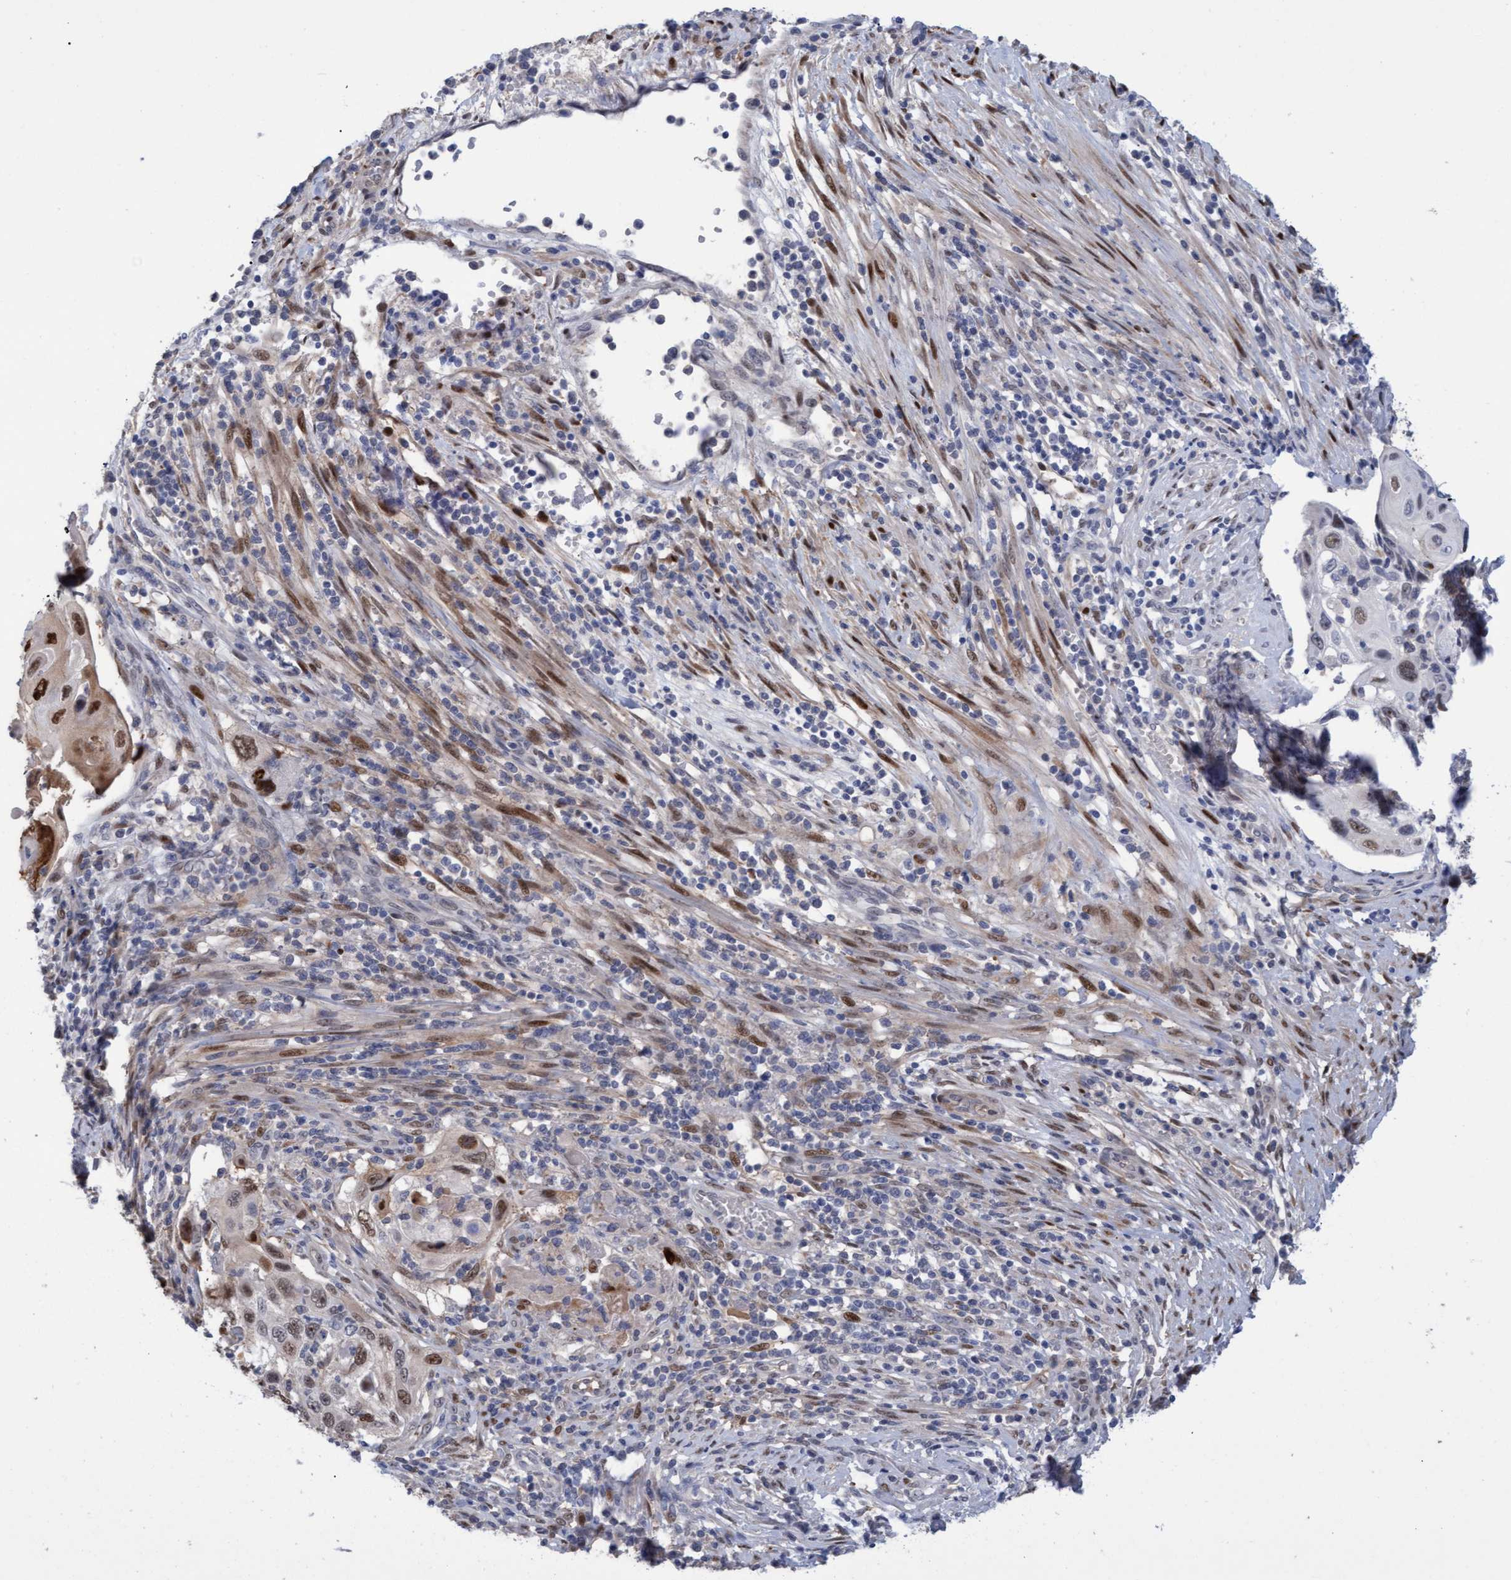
{"staining": {"intensity": "strong", "quantity": ">75%", "location": "nuclear"}, "tissue": "cervical cancer", "cell_type": "Tumor cells", "image_type": "cancer", "snomed": [{"axis": "morphology", "description": "Squamous cell carcinoma, NOS"}, {"axis": "topography", "description": "Cervix"}], "caption": "A photomicrograph showing strong nuclear positivity in approximately >75% of tumor cells in cervical cancer (squamous cell carcinoma), as visualized by brown immunohistochemical staining.", "gene": "PINX1", "patient": {"sex": "female", "age": 70}}